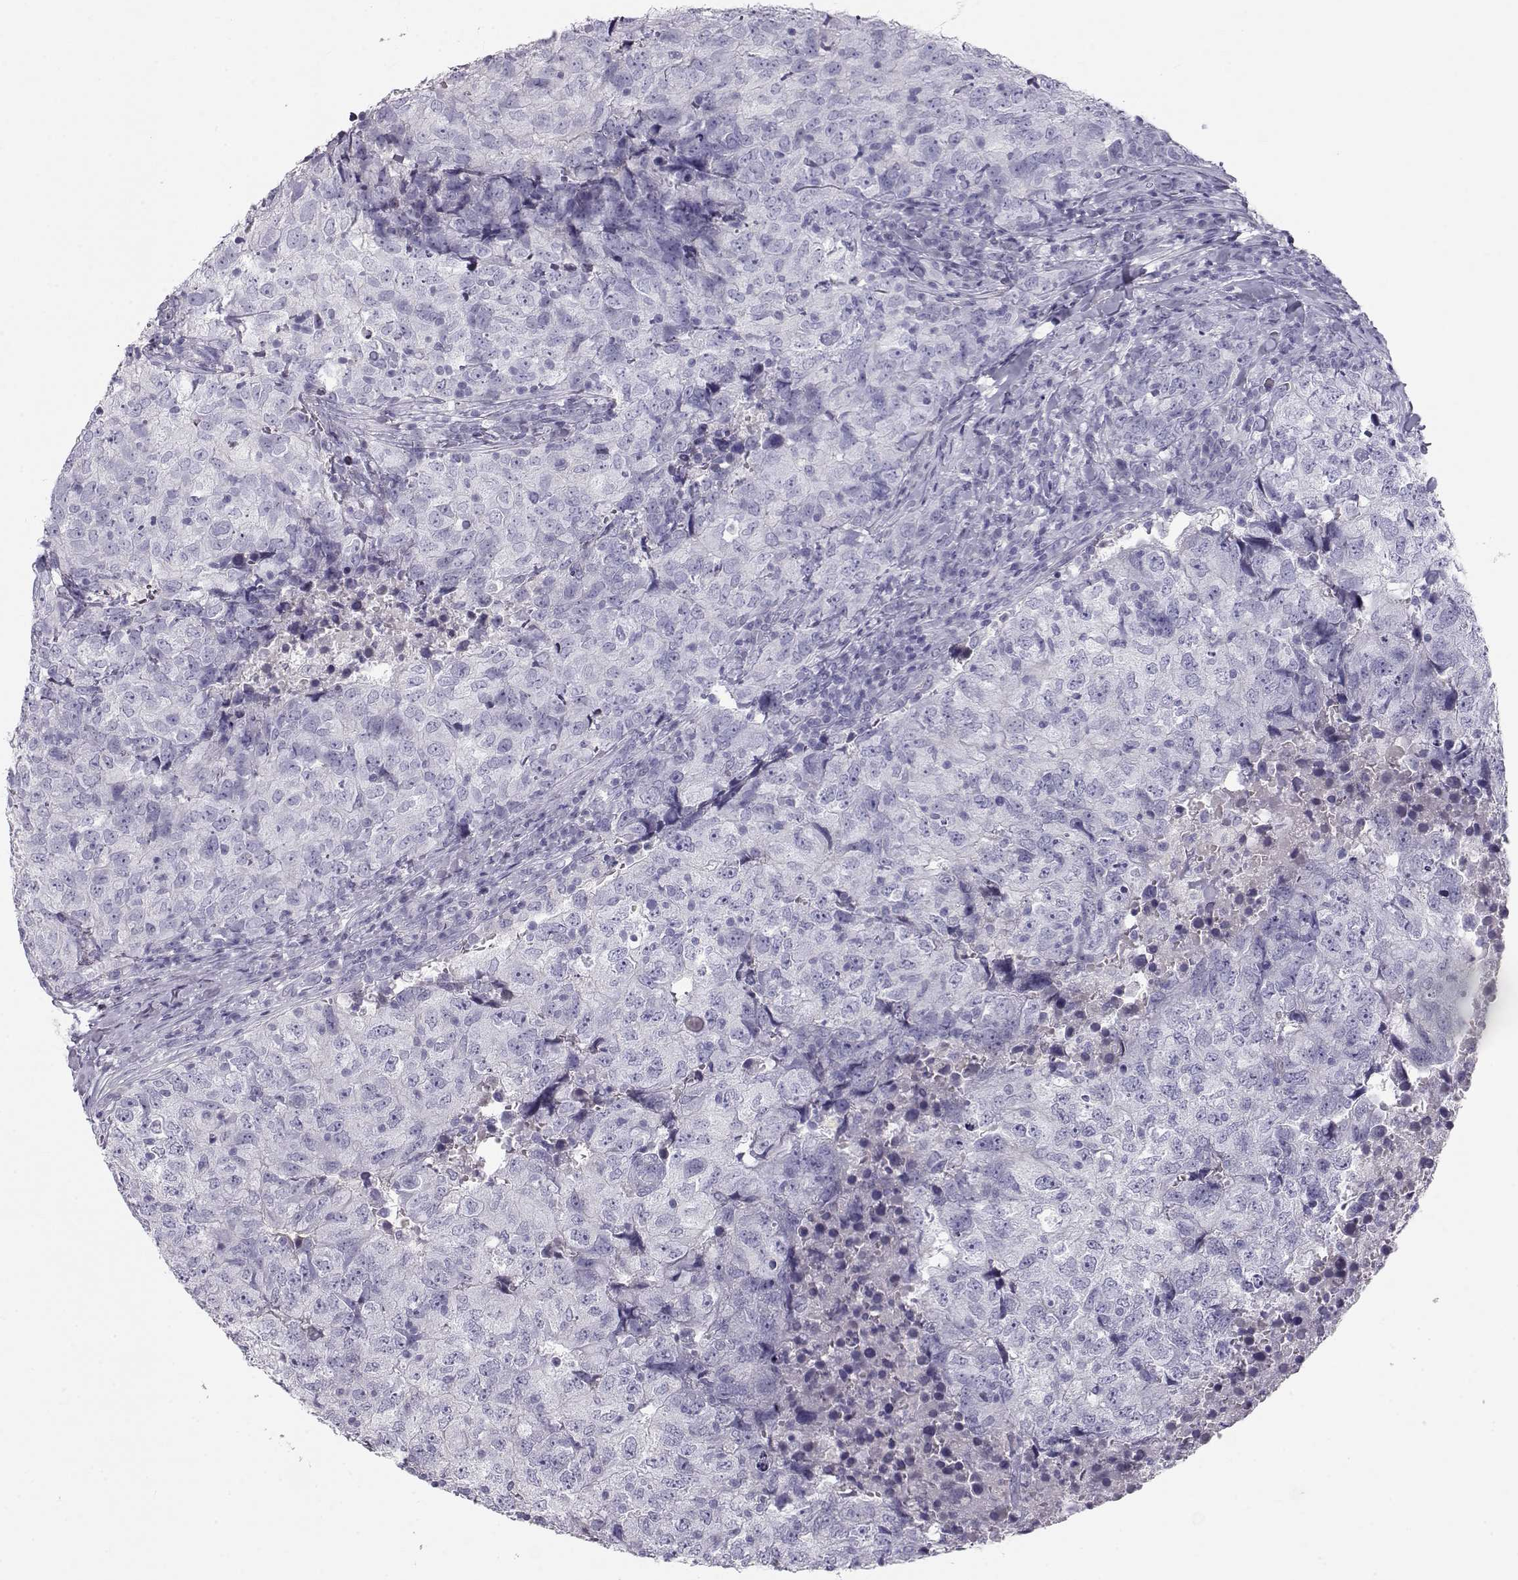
{"staining": {"intensity": "negative", "quantity": "none", "location": "none"}, "tissue": "breast cancer", "cell_type": "Tumor cells", "image_type": "cancer", "snomed": [{"axis": "morphology", "description": "Duct carcinoma"}, {"axis": "topography", "description": "Breast"}], "caption": "The histopathology image shows no staining of tumor cells in breast cancer.", "gene": "GPR26", "patient": {"sex": "female", "age": 30}}